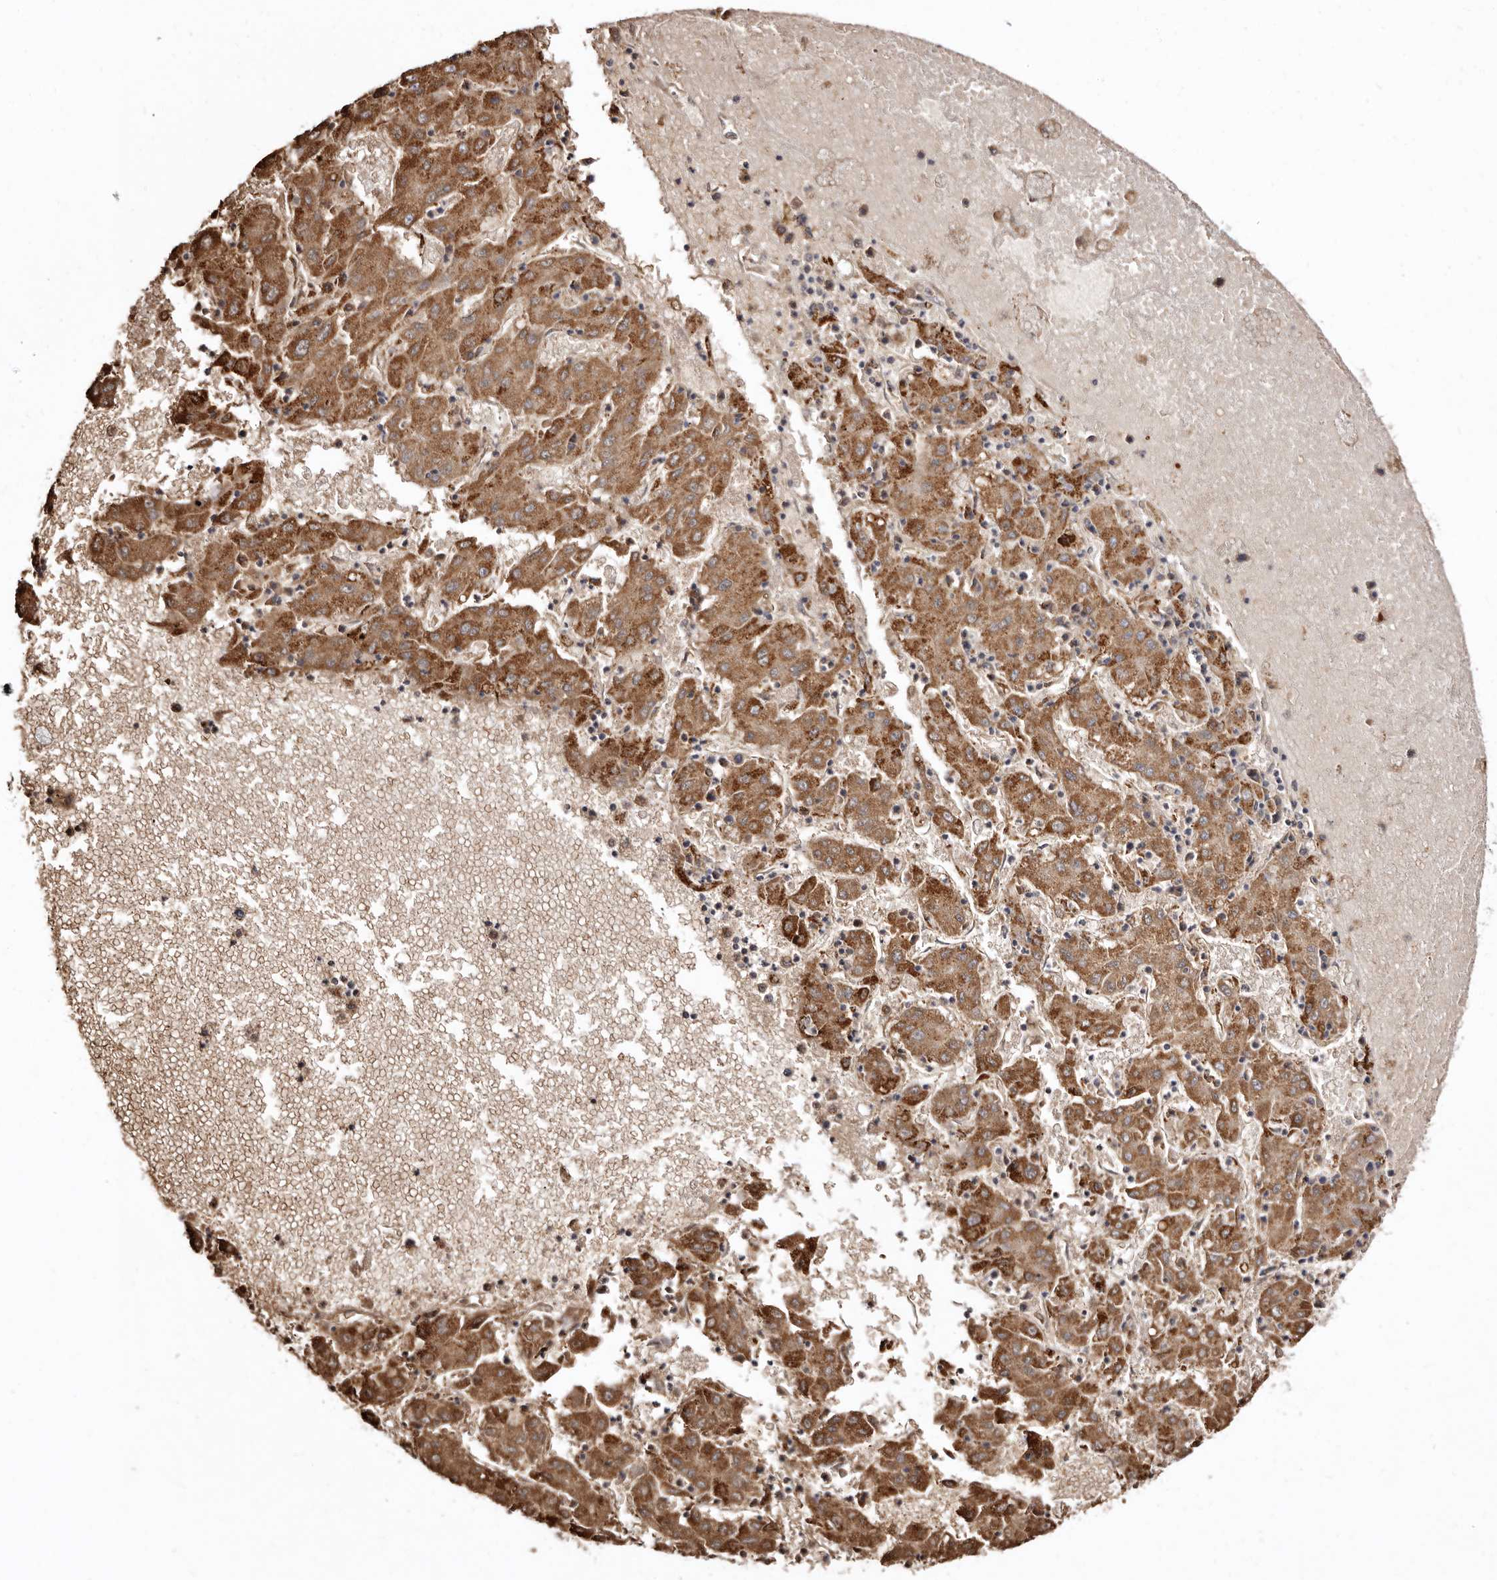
{"staining": {"intensity": "strong", "quantity": ">75%", "location": "cytoplasmic/membranous"}, "tissue": "liver cancer", "cell_type": "Tumor cells", "image_type": "cancer", "snomed": [{"axis": "morphology", "description": "Carcinoma, Hepatocellular, NOS"}, {"axis": "topography", "description": "Liver"}], "caption": "Protein expression analysis of human liver cancer reveals strong cytoplasmic/membranous positivity in approximately >75% of tumor cells. (brown staining indicates protein expression, while blue staining denotes nuclei).", "gene": "LUZP1", "patient": {"sex": "male", "age": 72}}